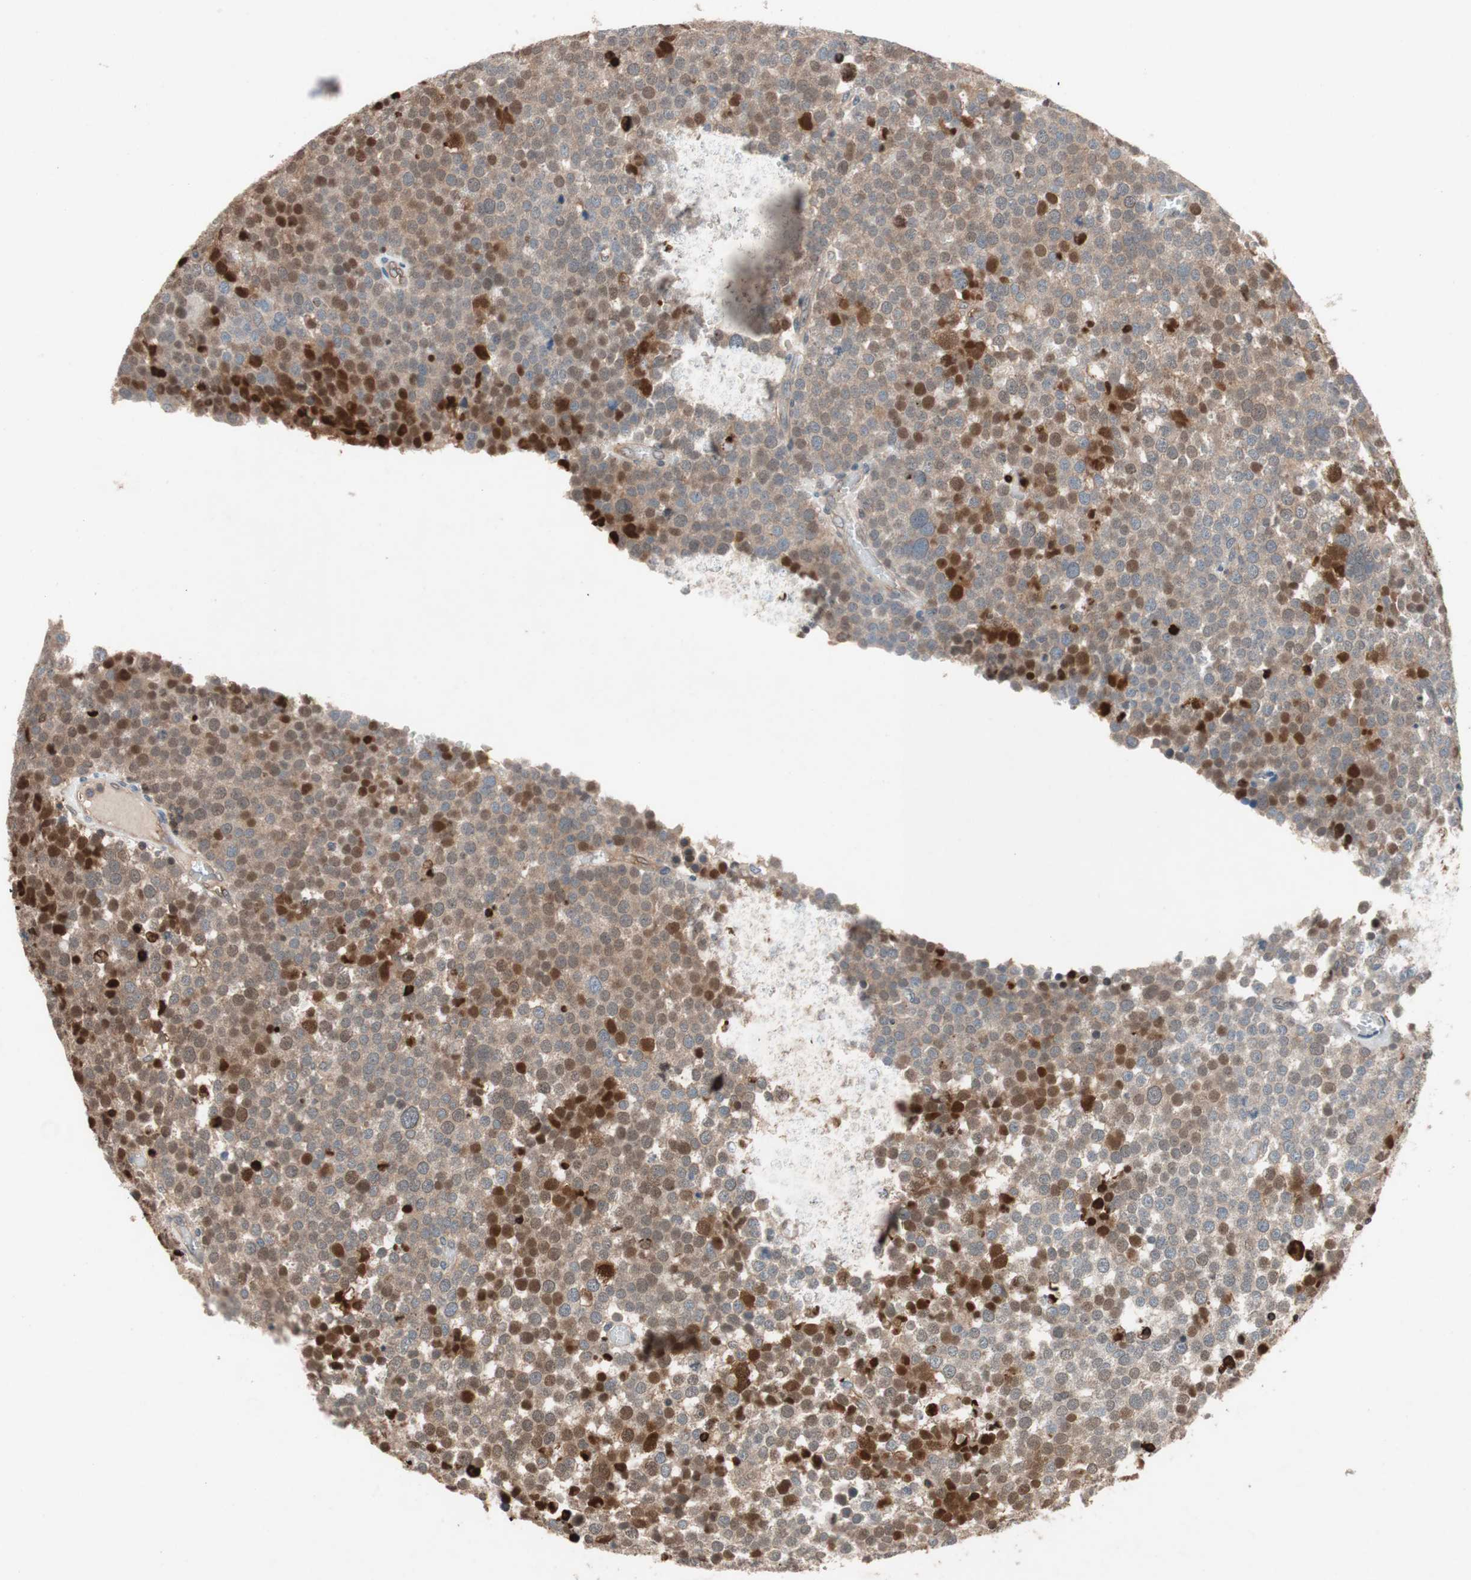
{"staining": {"intensity": "strong", "quantity": "25%-75%", "location": "nuclear"}, "tissue": "testis cancer", "cell_type": "Tumor cells", "image_type": "cancer", "snomed": [{"axis": "morphology", "description": "Seminoma, NOS"}, {"axis": "topography", "description": "Testis"}], "caption": "Tumor cells exhibit high levels of strong nuclear positivity in about 25%-75% of cells in human testis cancer (seminoma). (DAB (3,3'-diaminobenzidine) IHC with brightfield microscopy, high magnification).", "gene": "GALT", "patient": {"sex": "male", "age": 71}}